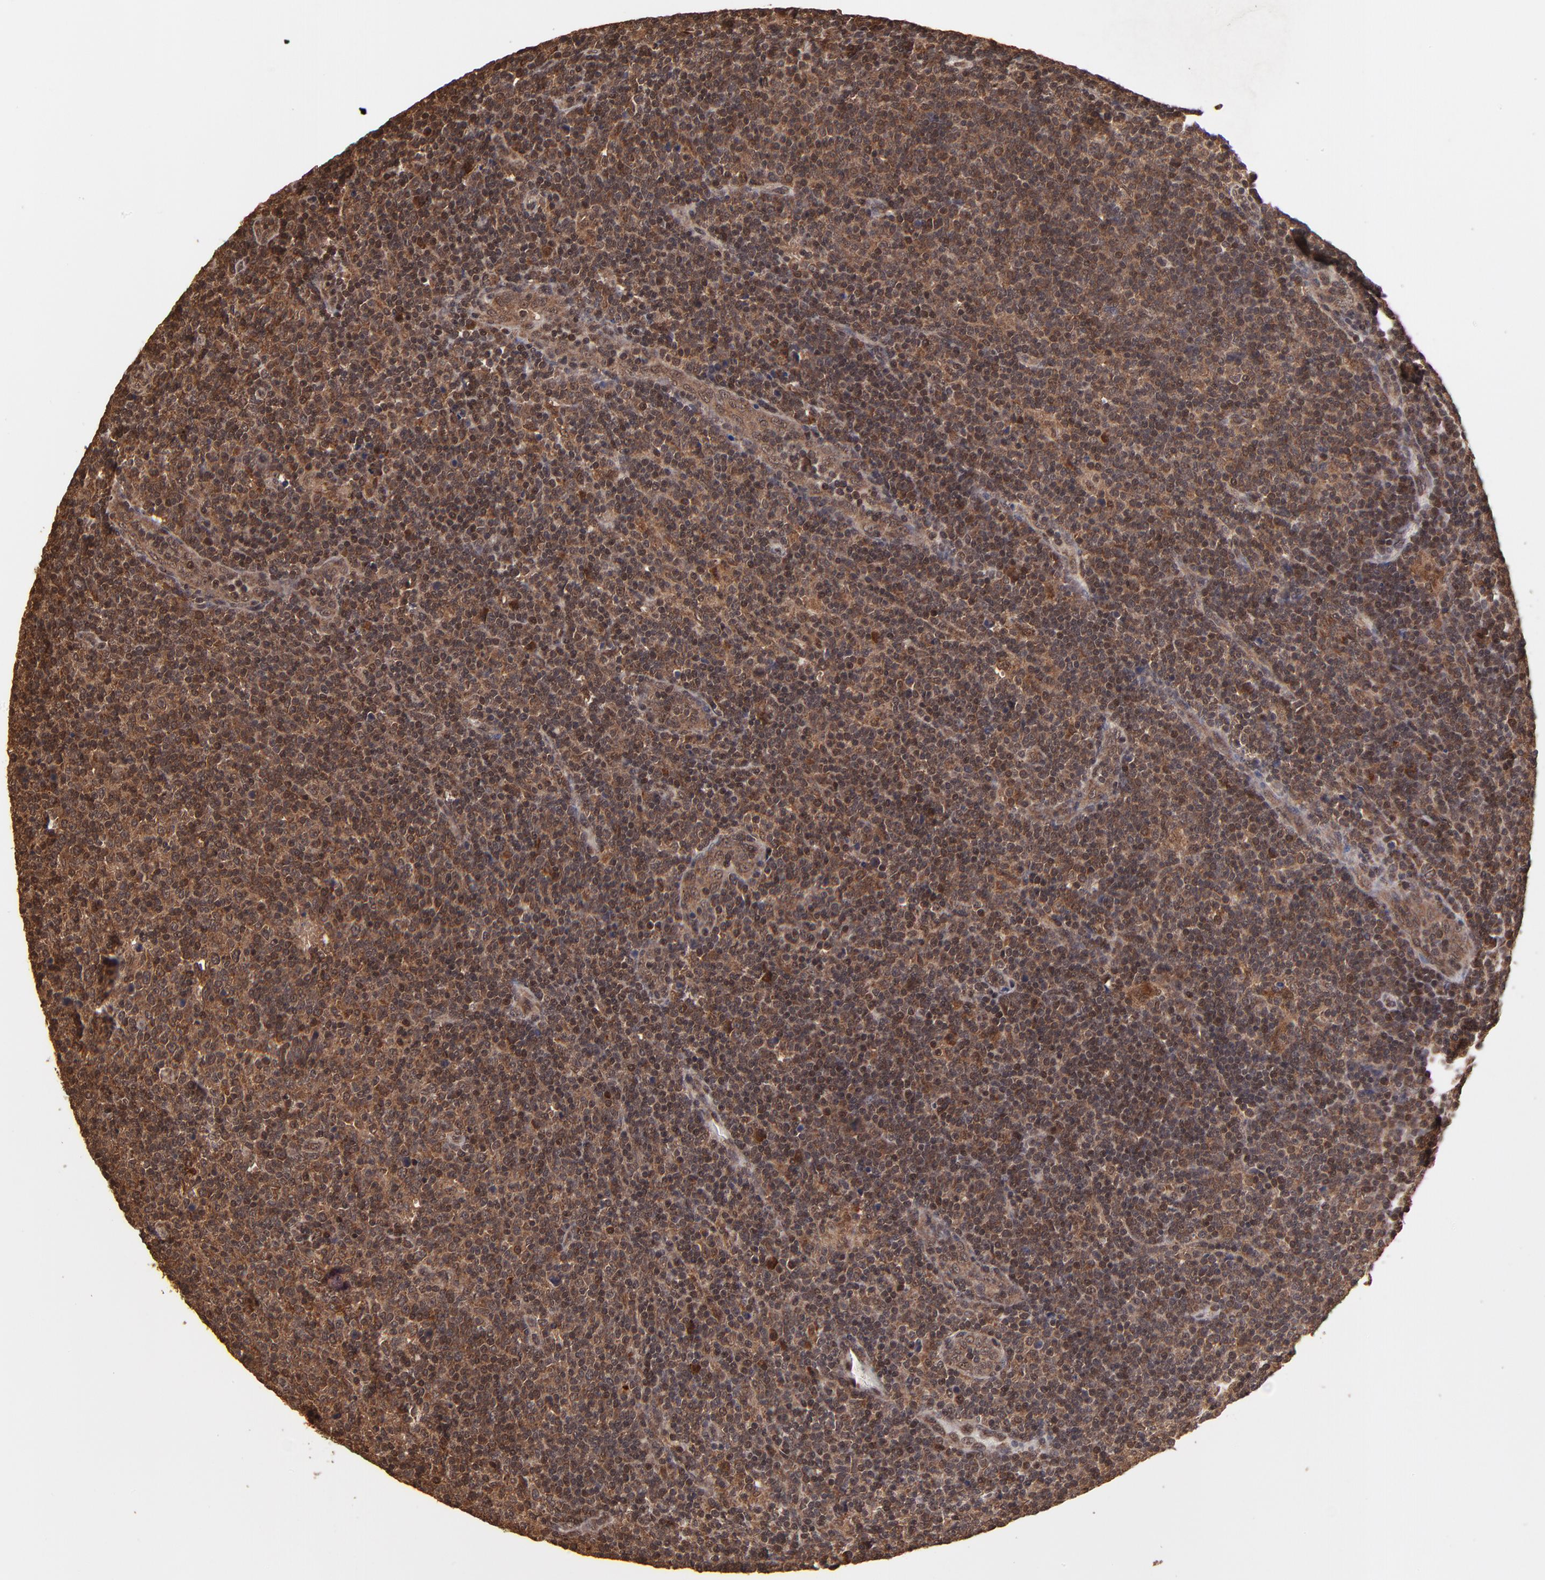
{"staining": {"intensity": "strong", "quantity": ">75%", "location": "cytoplasmic/membranous"}, "tissue": "lymphoma", "cell_type": "Tumor cells", "image_type": "cancer", "snomed": [{"axis": "morphology", "description": "Malignant lymphoma, non-Hodgkin's type, Low grade"}, {"axis": "topography", "description": "Lymph node"}], "caption": "Immunohistochemistry (IHC) histopathology image of neoplastic tissue: human malignant lymphoma, non-Hodgkin's type (low-grade) stained using immunohistochemistry (IHC) shows high levels of strong protein expression localized specifically in the cytoplasmic/membranous of tumor cells, appearing as a cytoplasmic/membranous brown color.", "gene": "NFE2L2", "patient": {"sex": "male", "age": 70}}